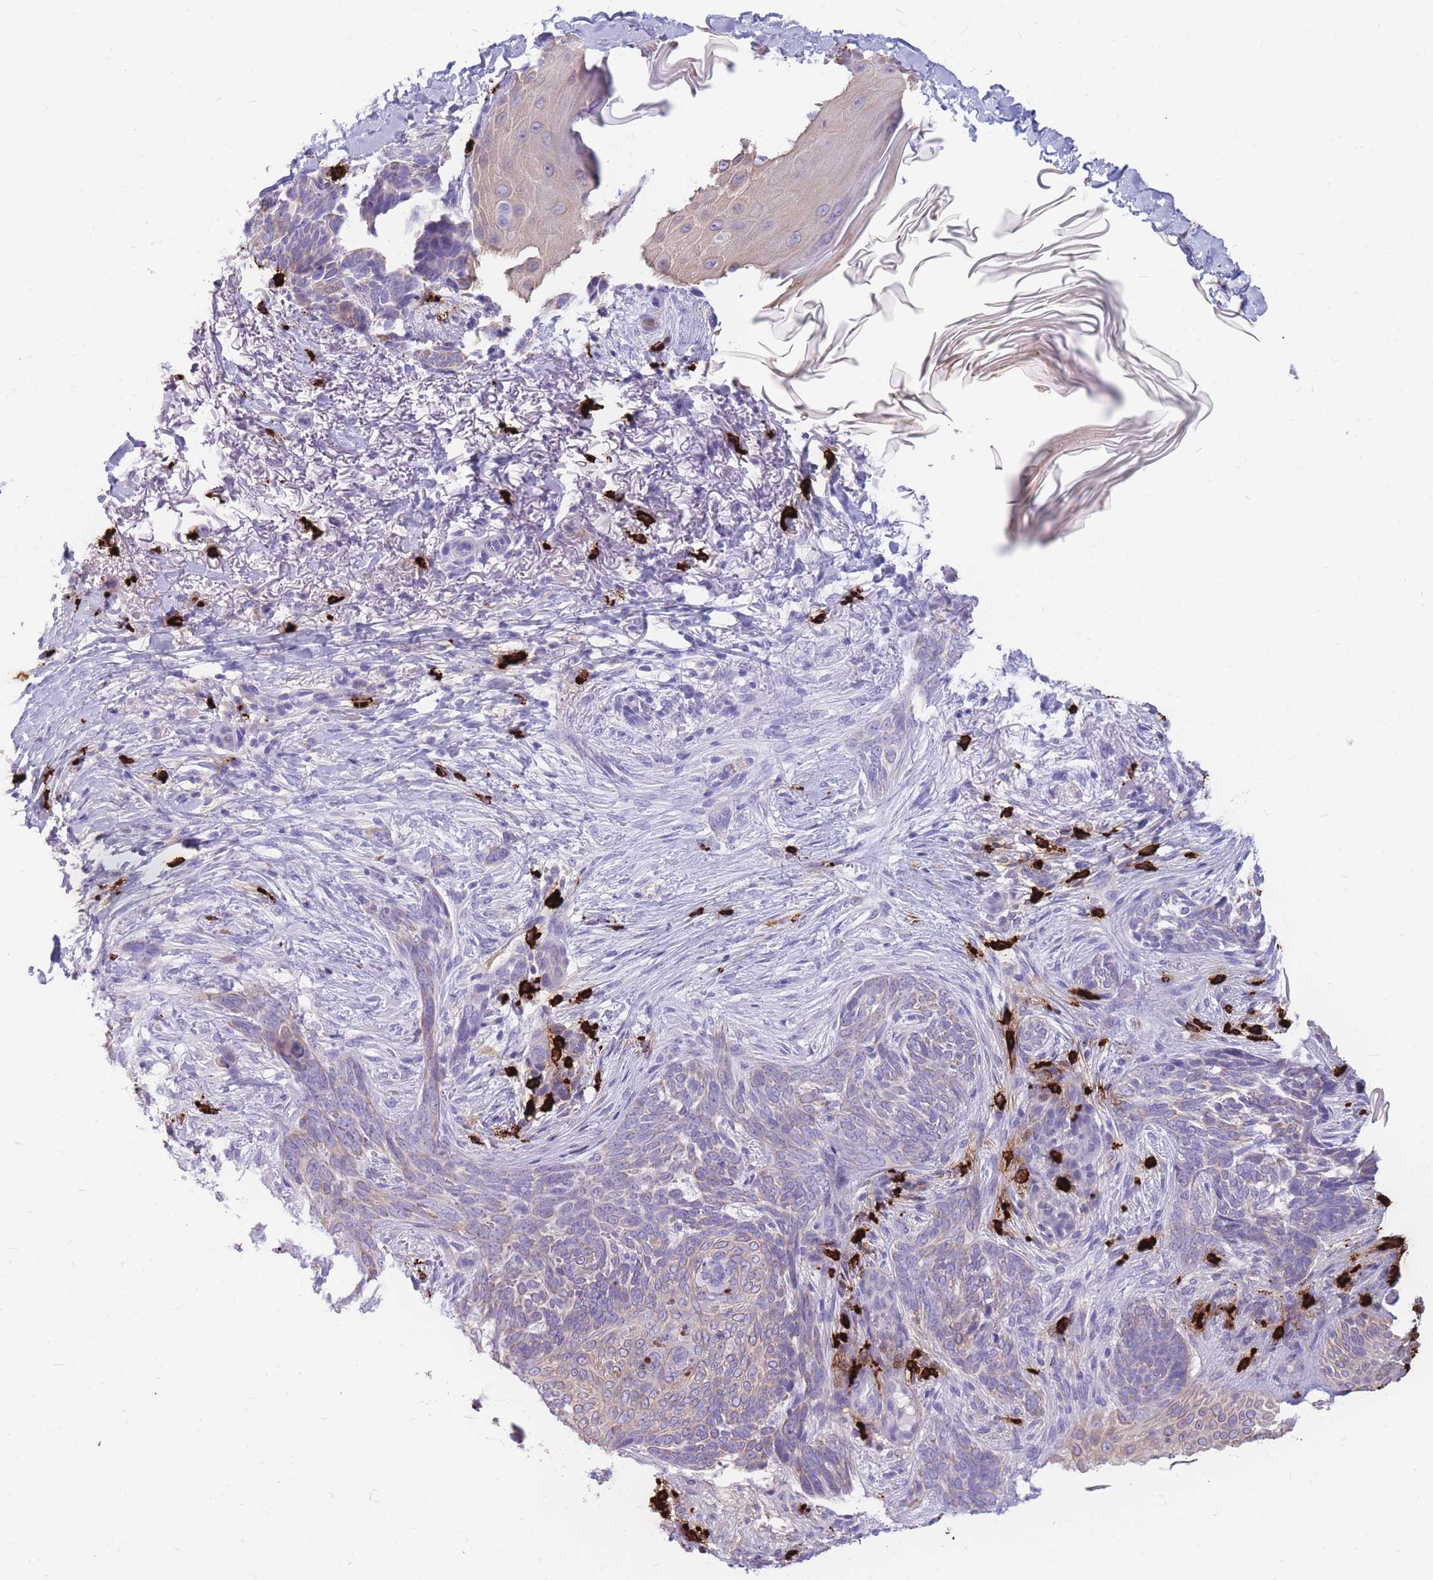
{"staining": {"intensity": "negative", "quantity": "none", "location": "none"}, "tissue": "skin cancer", "cell_type": "Tumor cells", "image_type": "cancer", "snomed": [{"axis": "morphology", "description": "Normal tissue, NOS"}, {"axis": "morphology", "description": "Basal cell carcinoma"}, {"axis": "topography", "description": "Skin"}], "caption": "Tumor cells show no significant positivity in skin cancer.", "gene": "TPSAB1", "patient": {"sex": "female", "age": 67}}